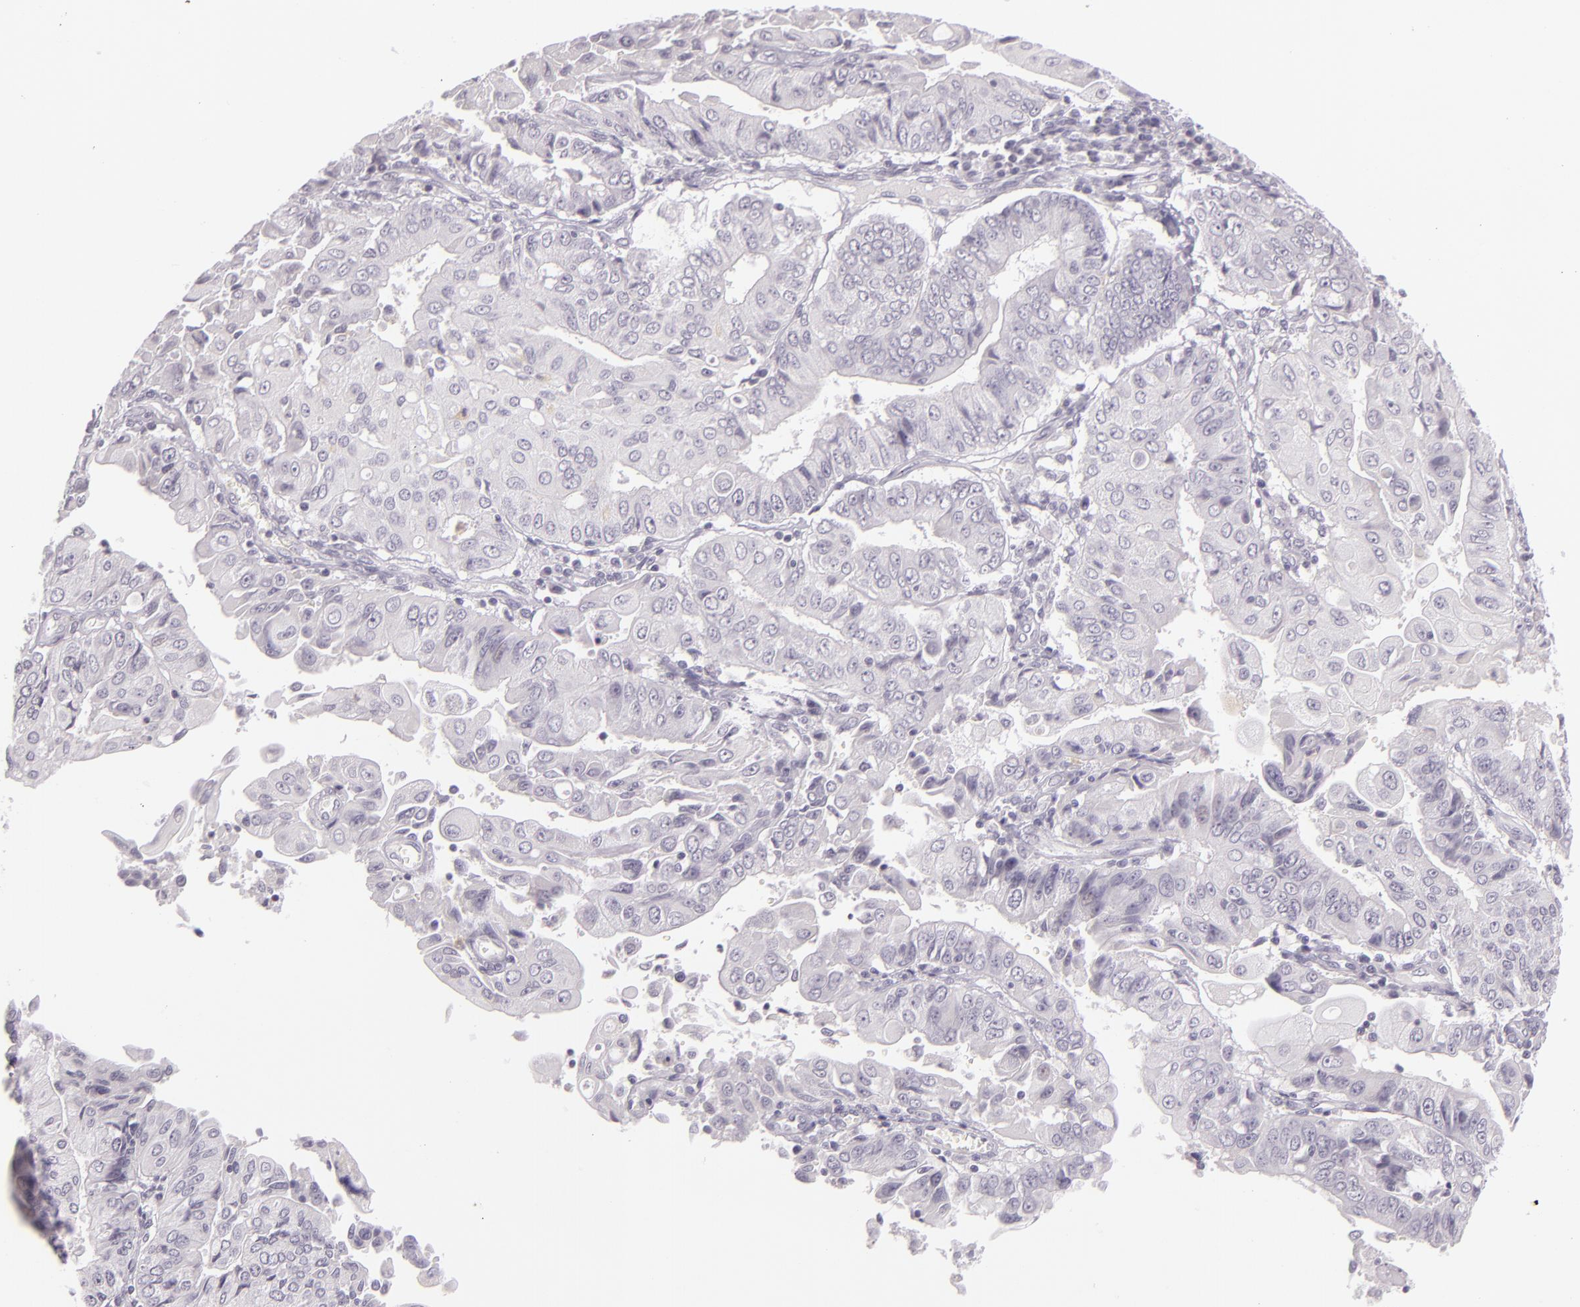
{"staining": {"intensity": "negative", "quantity": "none", "location": "none"}, "tissue": "endometrial cancer", "cell_type": "Tumor cells", "image_type": "cancer", "snomed": [{"axis": "morphology", "description": "Adenocarcinoma, NOS"}, {"axis": "topography", "description": "Endometrium"}], "caption": "Immunohistochemistry (IHC) histopathology image of neoplastic tissue: endometrial adenocarcinoma stained with DAB exhibits no significant protein expression in tumor cells.", "gene": "CBS", "patient": {"sex": "female", "age": 75}}